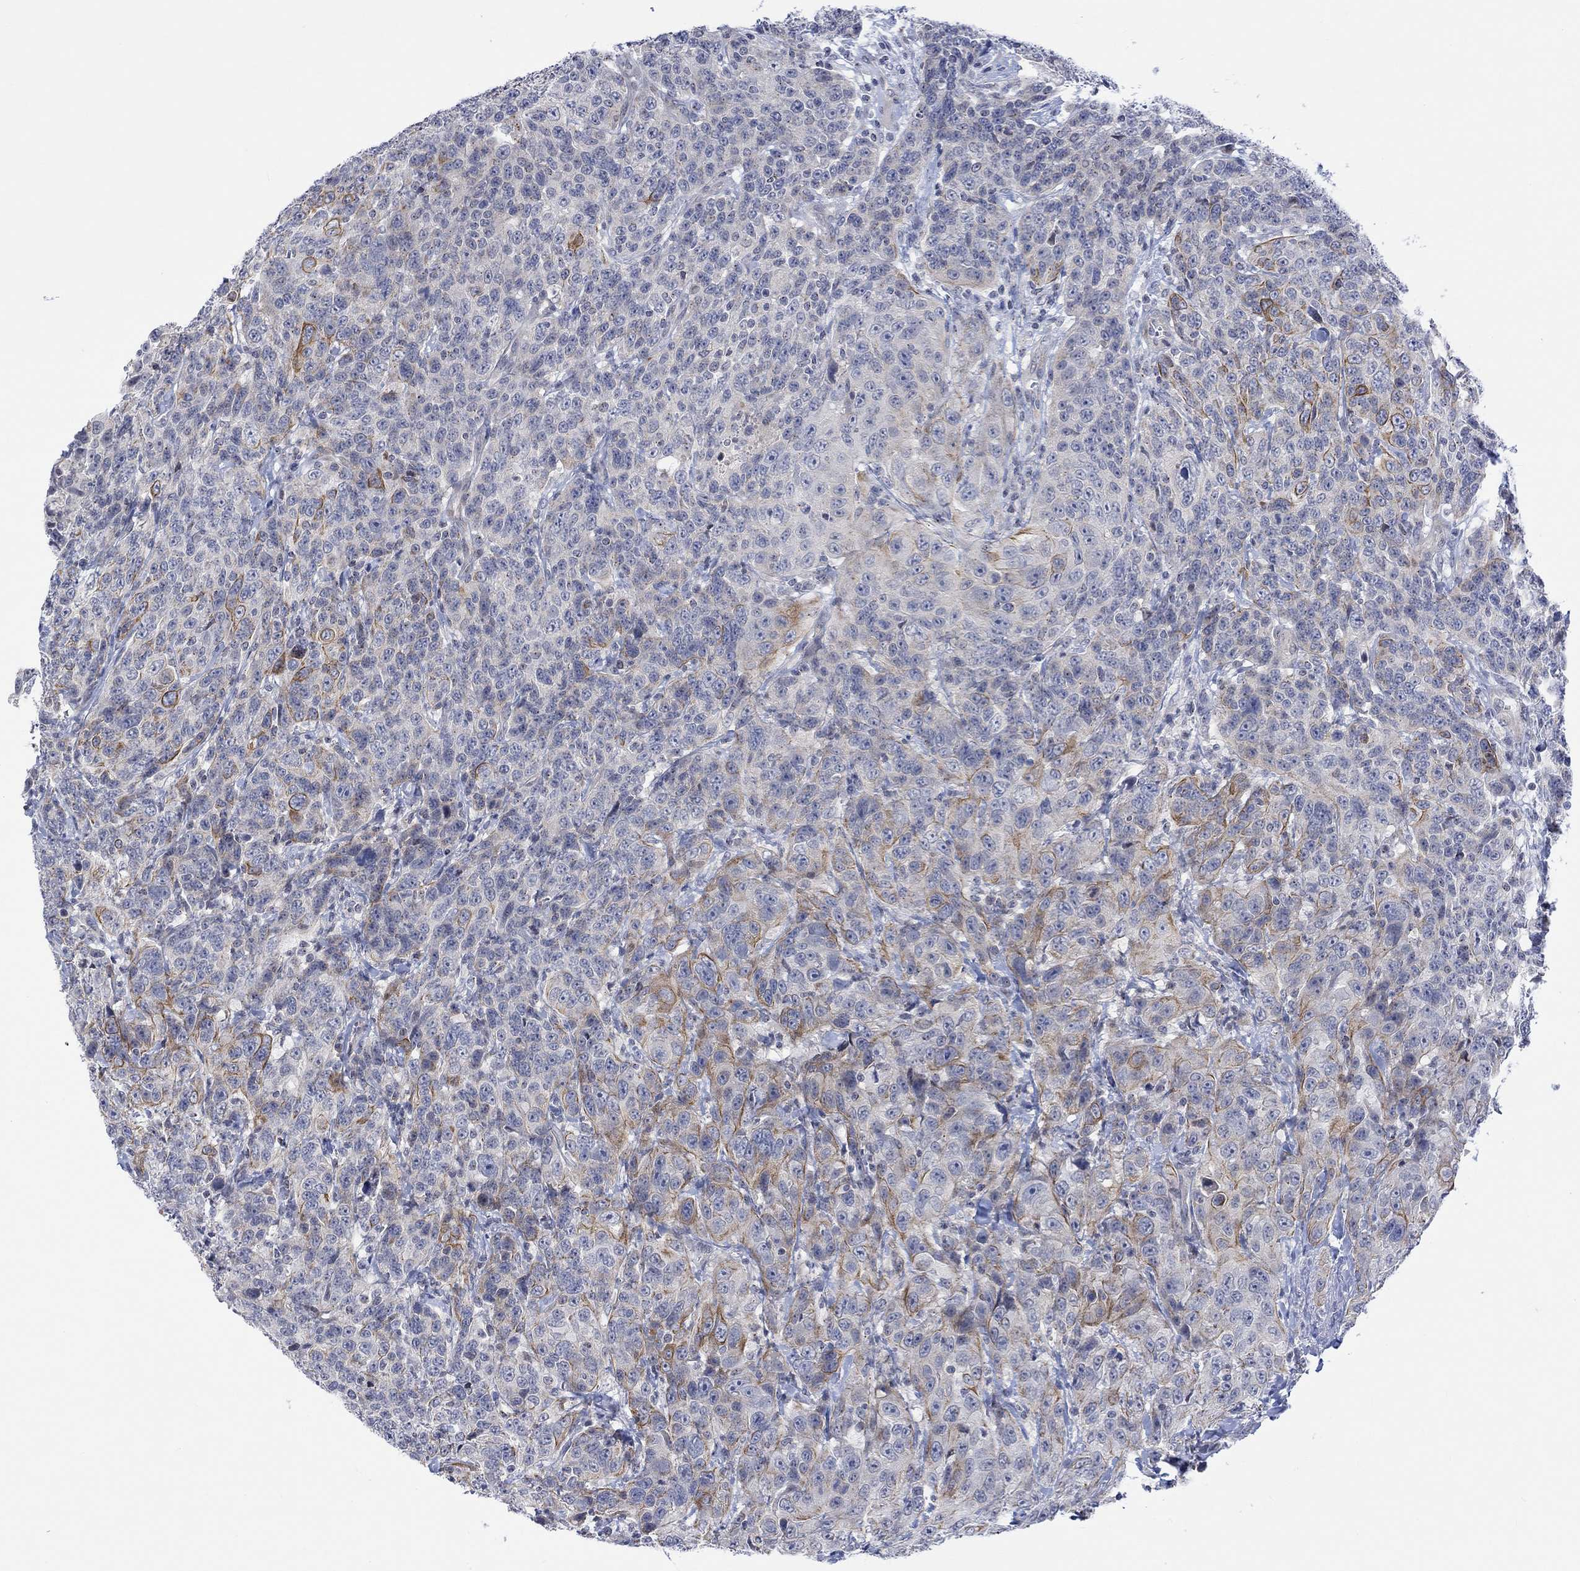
{"staining": {"intensity": "moderate", "quantity": "<25%", "location": "cytoplasmic/membranous"}, "tissue": "urothelial cancer", "cell_type": "Tumor cells", "image_type": "cancer", "snomed": [{"axis": "morphology", "description": "Urothelial carcinoma, NOS"}, {"axis": "morphology", "description": "Urothelial carcinoma, High grade"}, {"axis": "topography", "description": "Urinary bladder"}], "caption": "Moderate cytoplasmic/membranous protein expression is present in approximately <25% of tumor cells in urothelial cancer.", "gene": "DCX", "patient": {"sex": "female", "age": 73}}